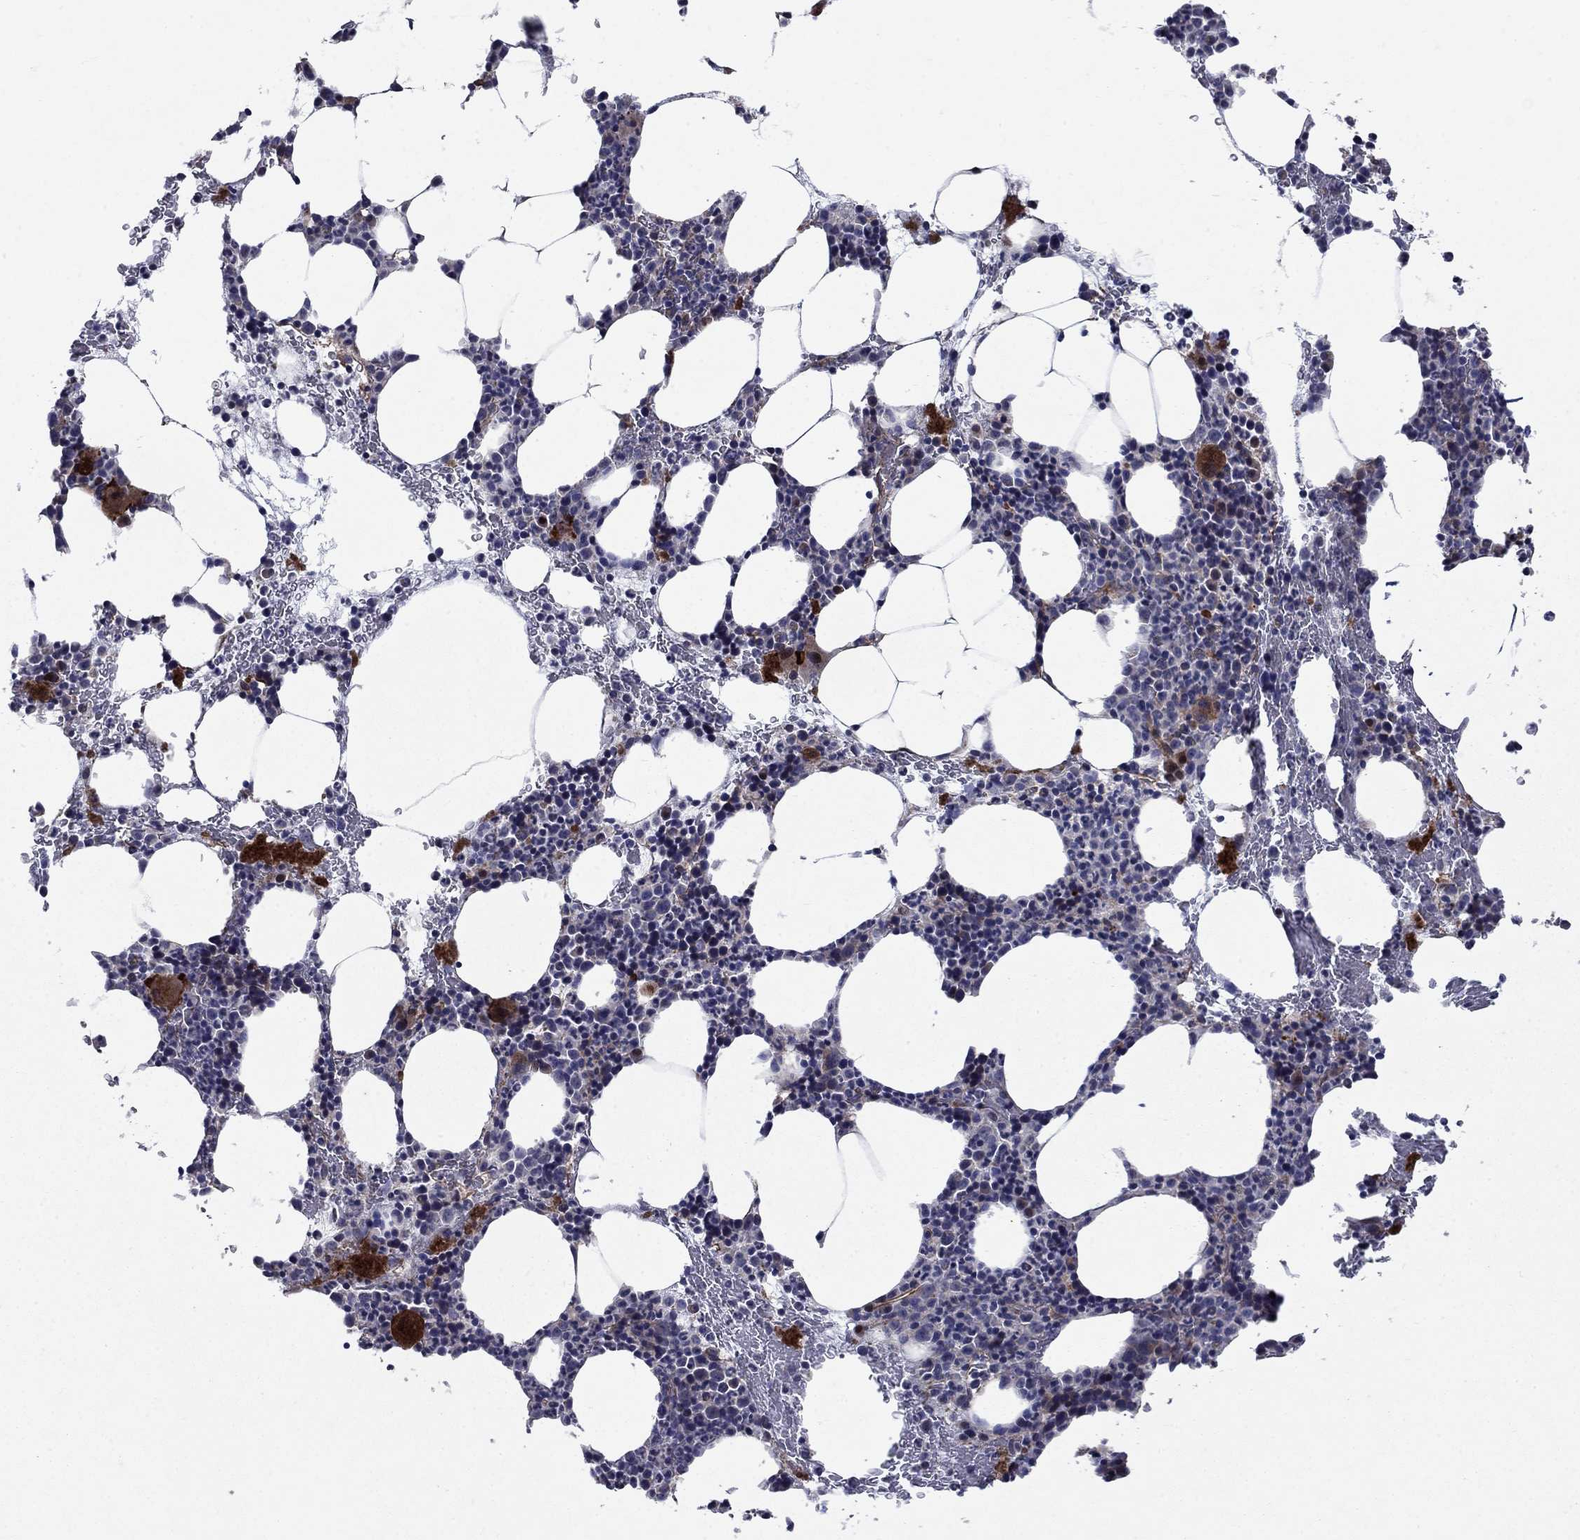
{"staining": {"intensity": "strong", "quantity": "<25%", "location": "cytoplasmic/membranous"}, "tissue": "bone marrow", "cell_type": "Hematopoietic cells", "image_type": "normal", "snomed": [{"axis": "morphology", "description": "Normal tissue, NOS"}, {"axis": "topography", "description": "Bone marrow"}], "caption": "Bone marrow was stained to show a protein in brown. There is medium levels of strong cytoplasmic/membranous positivity in about <25% of hematopoietic cells.", "gene": "SLC7A1", "patient": {"sex": "male", "age": 83}}